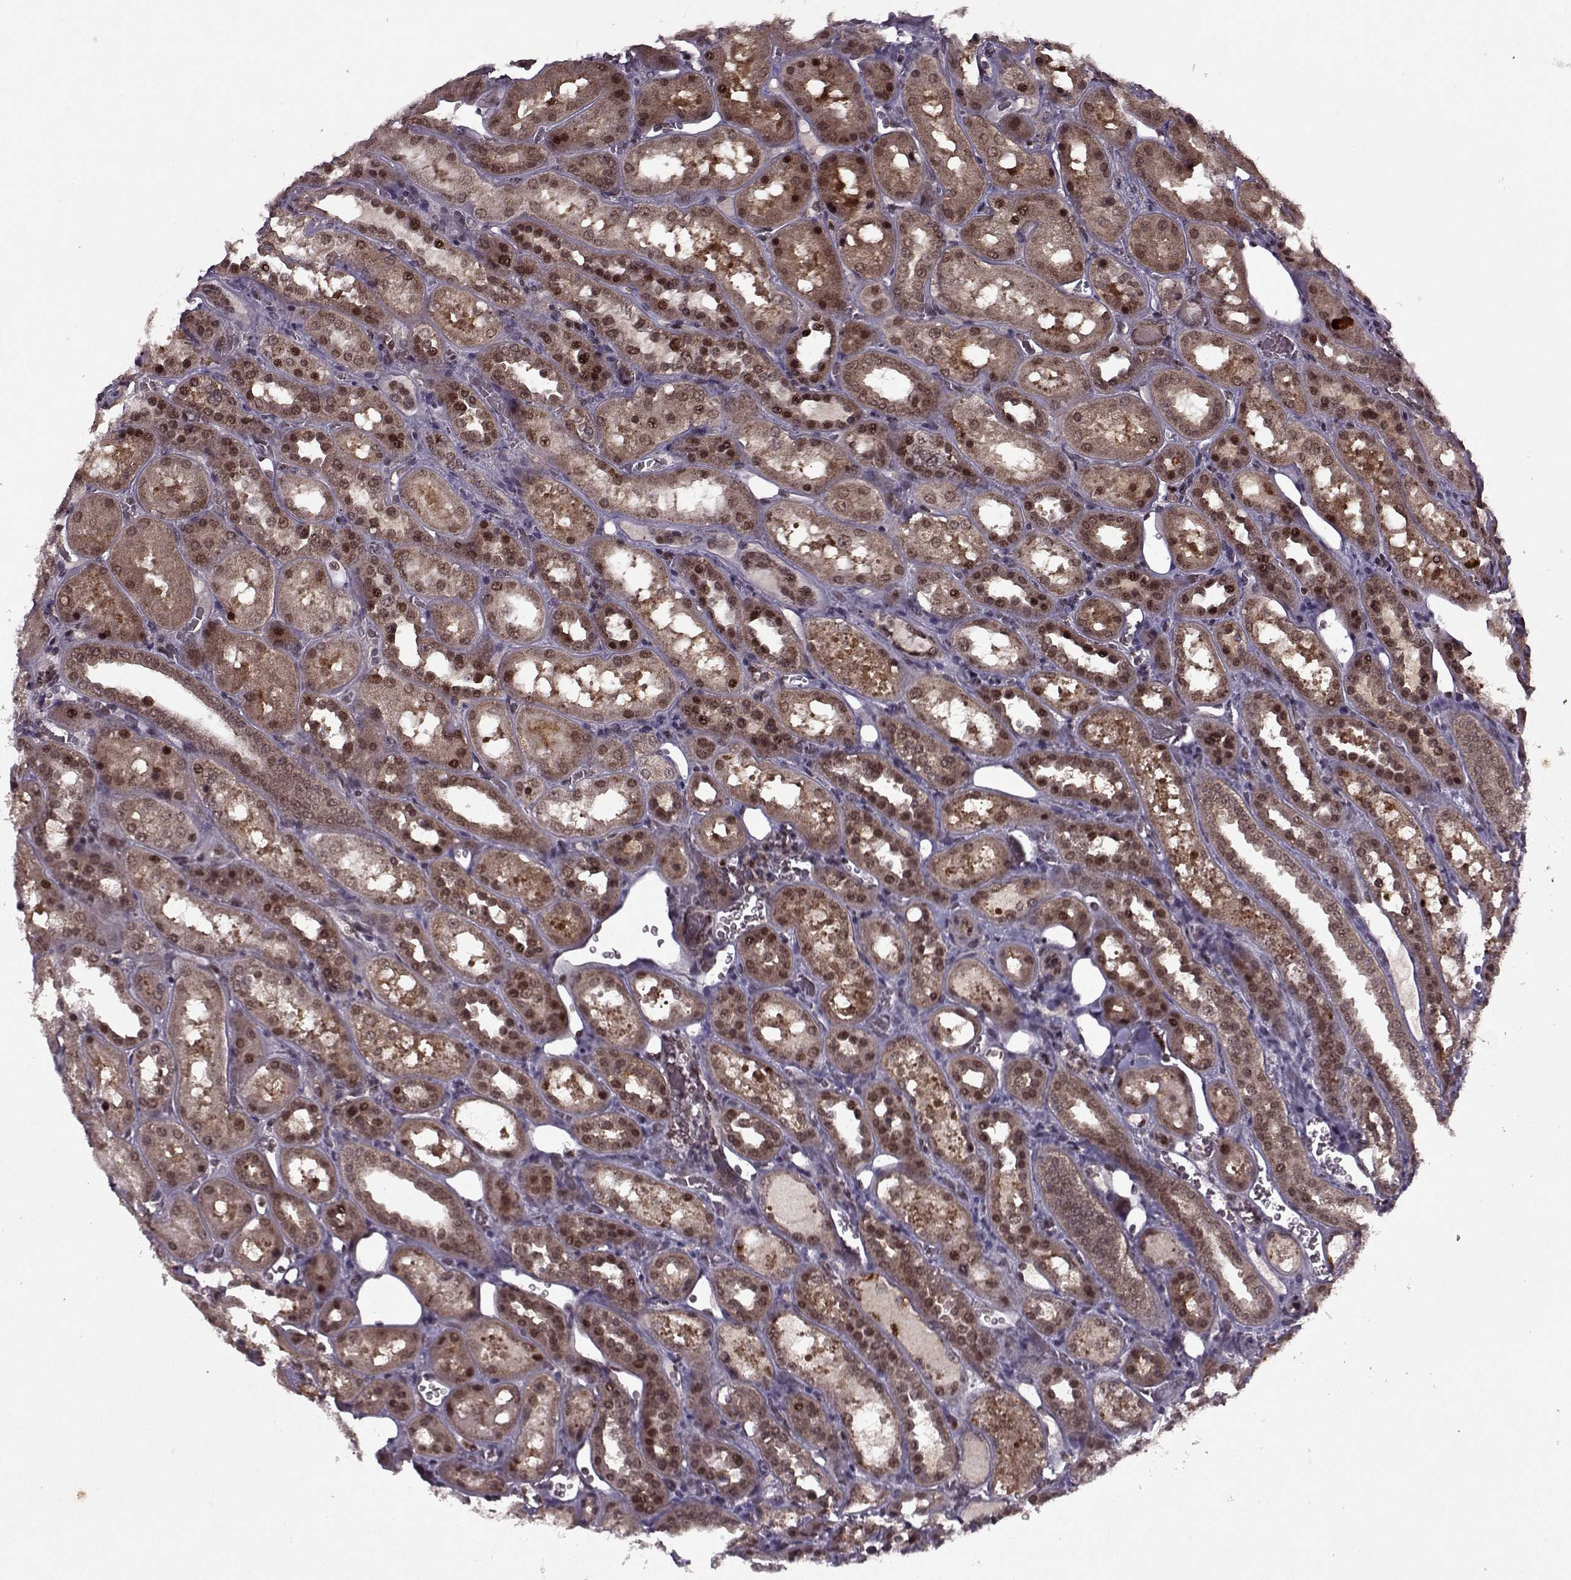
{"staining": {"intensity": "weak", "quantity": "25%-75%", "location": "cytoplasmic/membranous,nuclear"}, "tissue": "kidney", "cell_type": "Cells in glomeruli", "image_type": "normal", "snomed": [{"axis": "morphology", "description": "Normal tissue, NOS"}, {"axis": "topography", "description": "Kidney"}], "caption": "Protein staining of benign kidney displays weak cytoplasmic/membranous,nuclear staining in approximately 25%-75% of cells in glomeruli.", "gene": "PSMA7", "patient": {"sex": "male", "age": 73}}